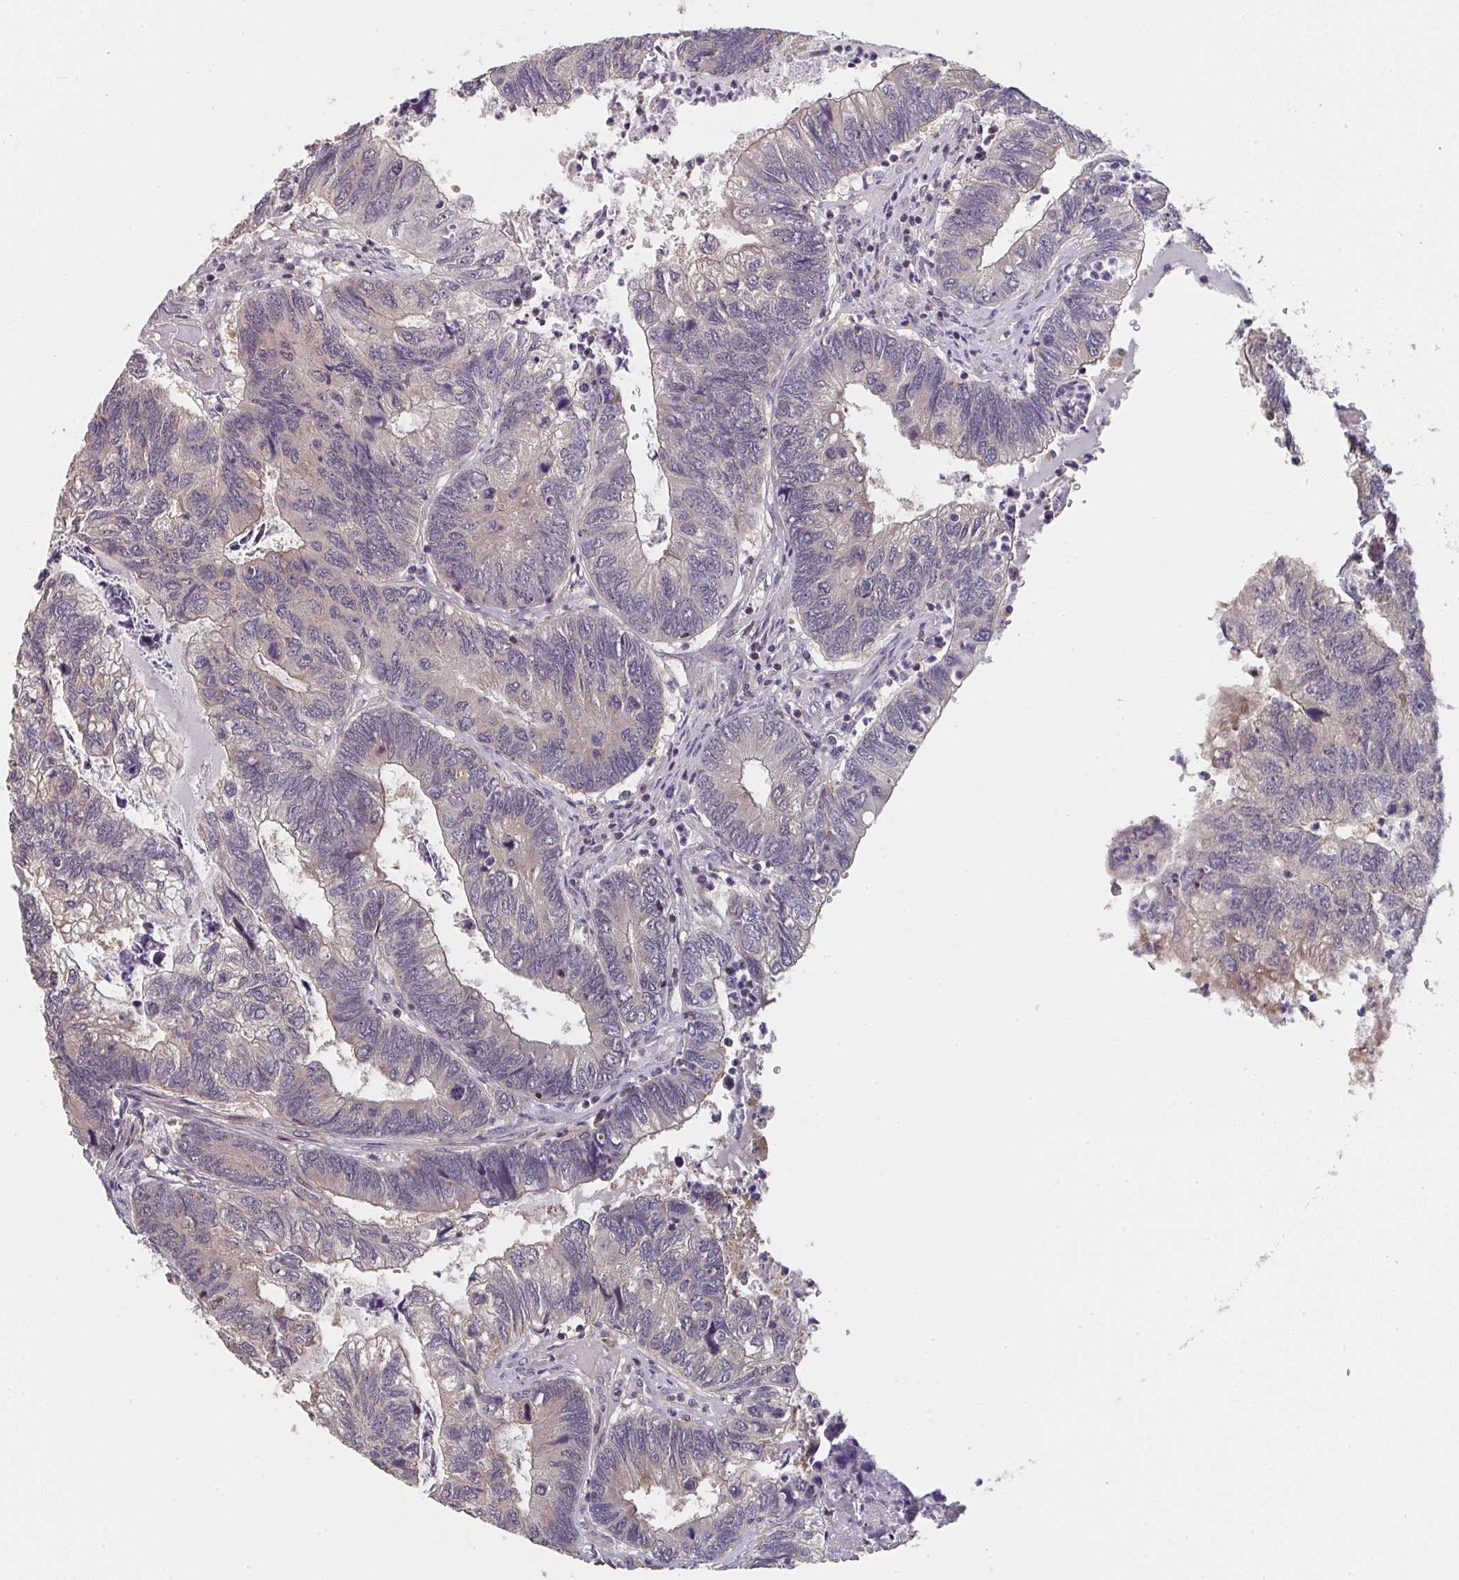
{"staining": {"intensity": "weak", "quantity": "25%-75%", "location": "cytoplasmic/membranous"}, "tissue": "colorectal cancer", "cell_type": "Tumor cells", "image_type": "cancer", "snomed": [{"axis": "morphology", "description": "Adenocarcinoma, NOS"}, {"axis": "topography", "description": "Colon"}], "caption": "Immunohistochemical staining of adenocarcinoma (colorectal) reveals low levels of weak cytoplasmic/membranous staining in about 25%-75% of tumor cells. The staining was performed using DAB, with brown indicating positive protein expression. Nuclei are stained blue with hematoxylin.", "gene": "RANGRF", "patient": {"sex": "female", "age": 67}}